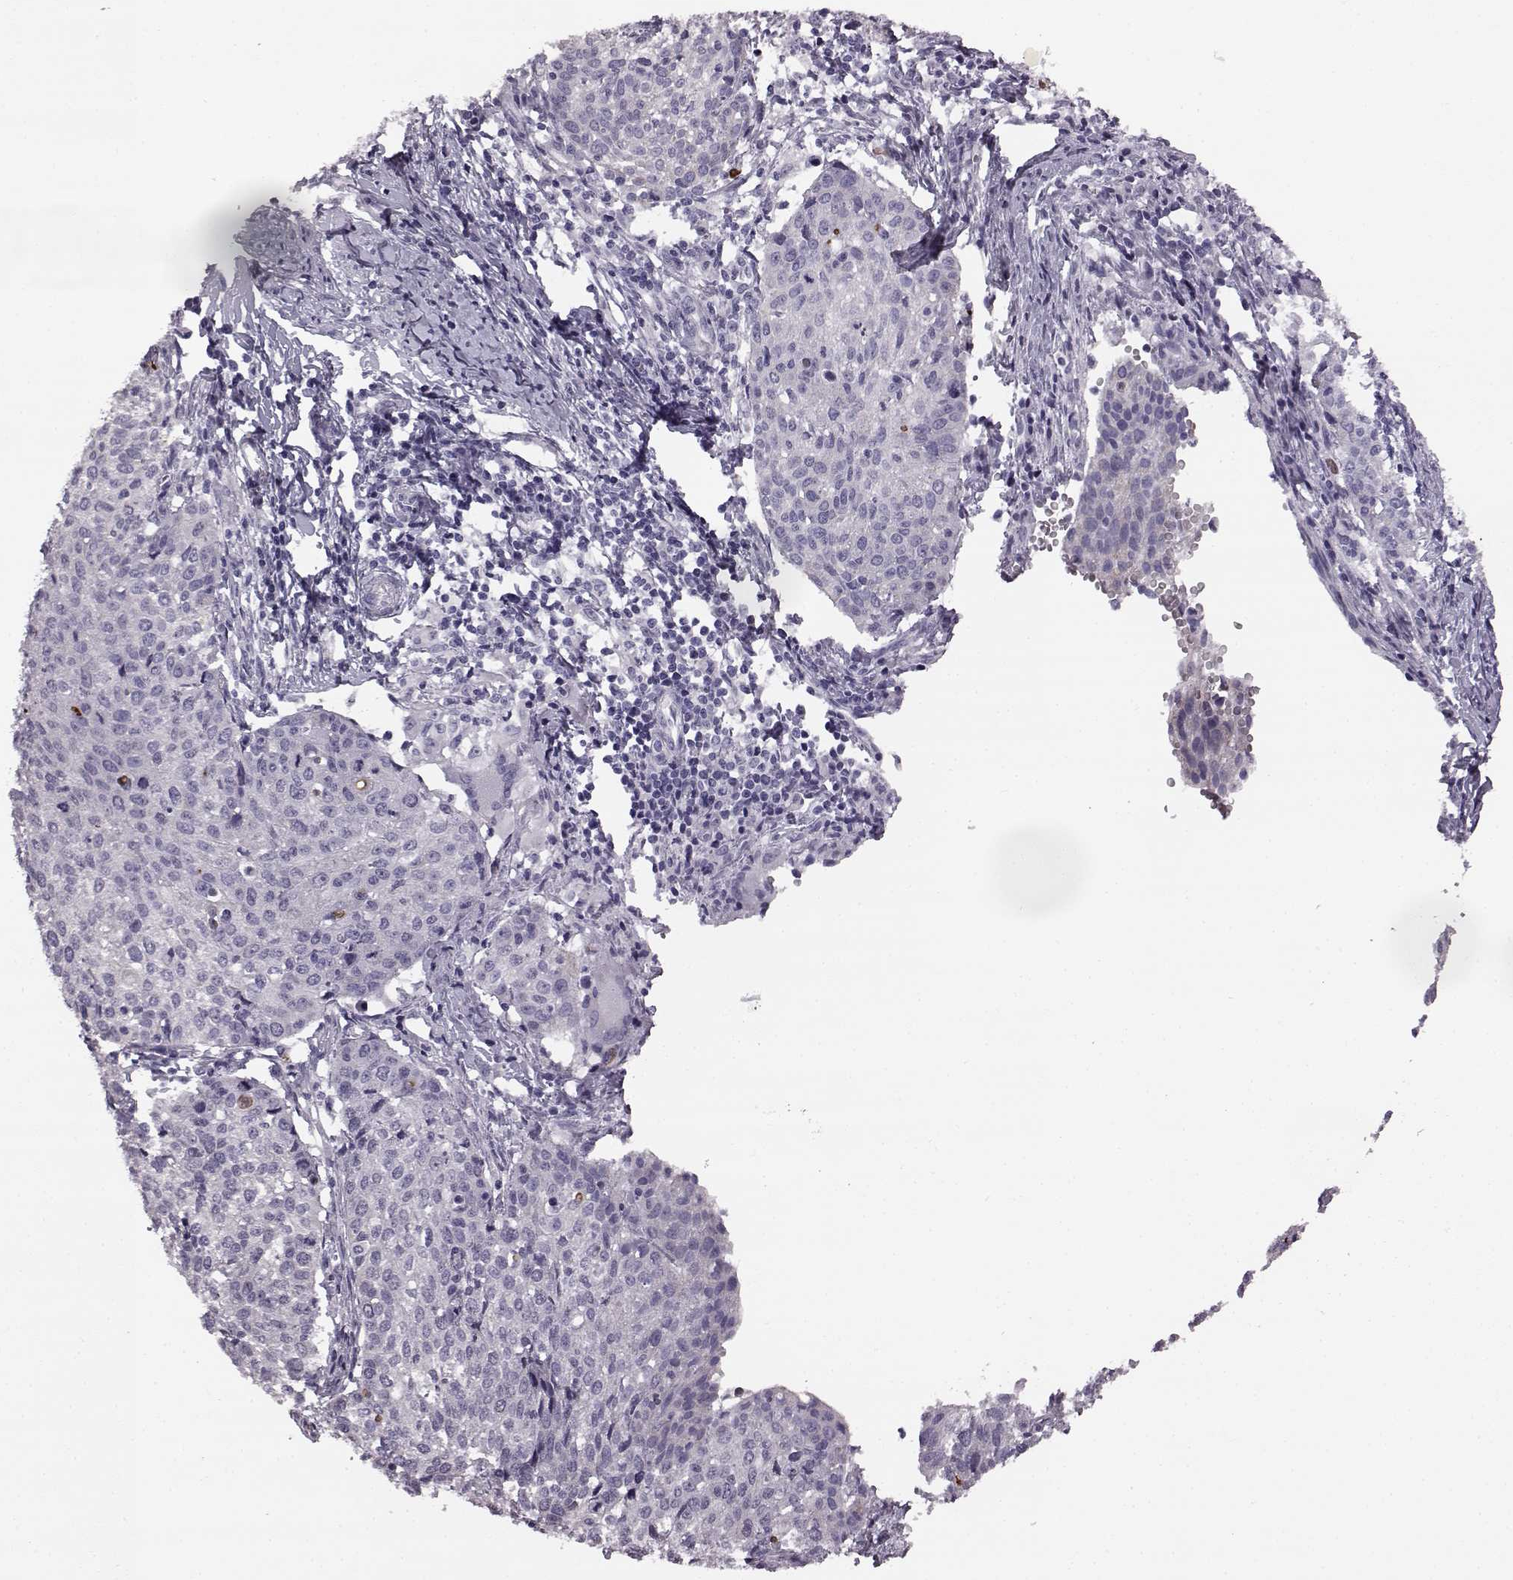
{"staining": {"intensity": "negative", "quantity": "none", "location": "none"}, "tissue": "cervical cancer", "cell_type": "Tumor cells", "image_type": "cancer", "snomed": [{"axis": "morphology", "description": "Squamous cell carcinoma, NOS"}, {"axis": "topography", "description": "Cervix"}], "caption": "High magnification brightfield microscopy of cervical cancer (squamous cell carcinoma) stained with DAB (brown) and counterstained with hematoxylin (blue): tumor cells show no significant expression. The staining was performed using DAB (3,3'-diaminobenzidine) to visualize the protein expression in brown, while the nuclei were stained in blue with hematoxylin (Magnification: 20x).", "gene": "ODAD4", "patient": {"sex": "female", "age": 38}}